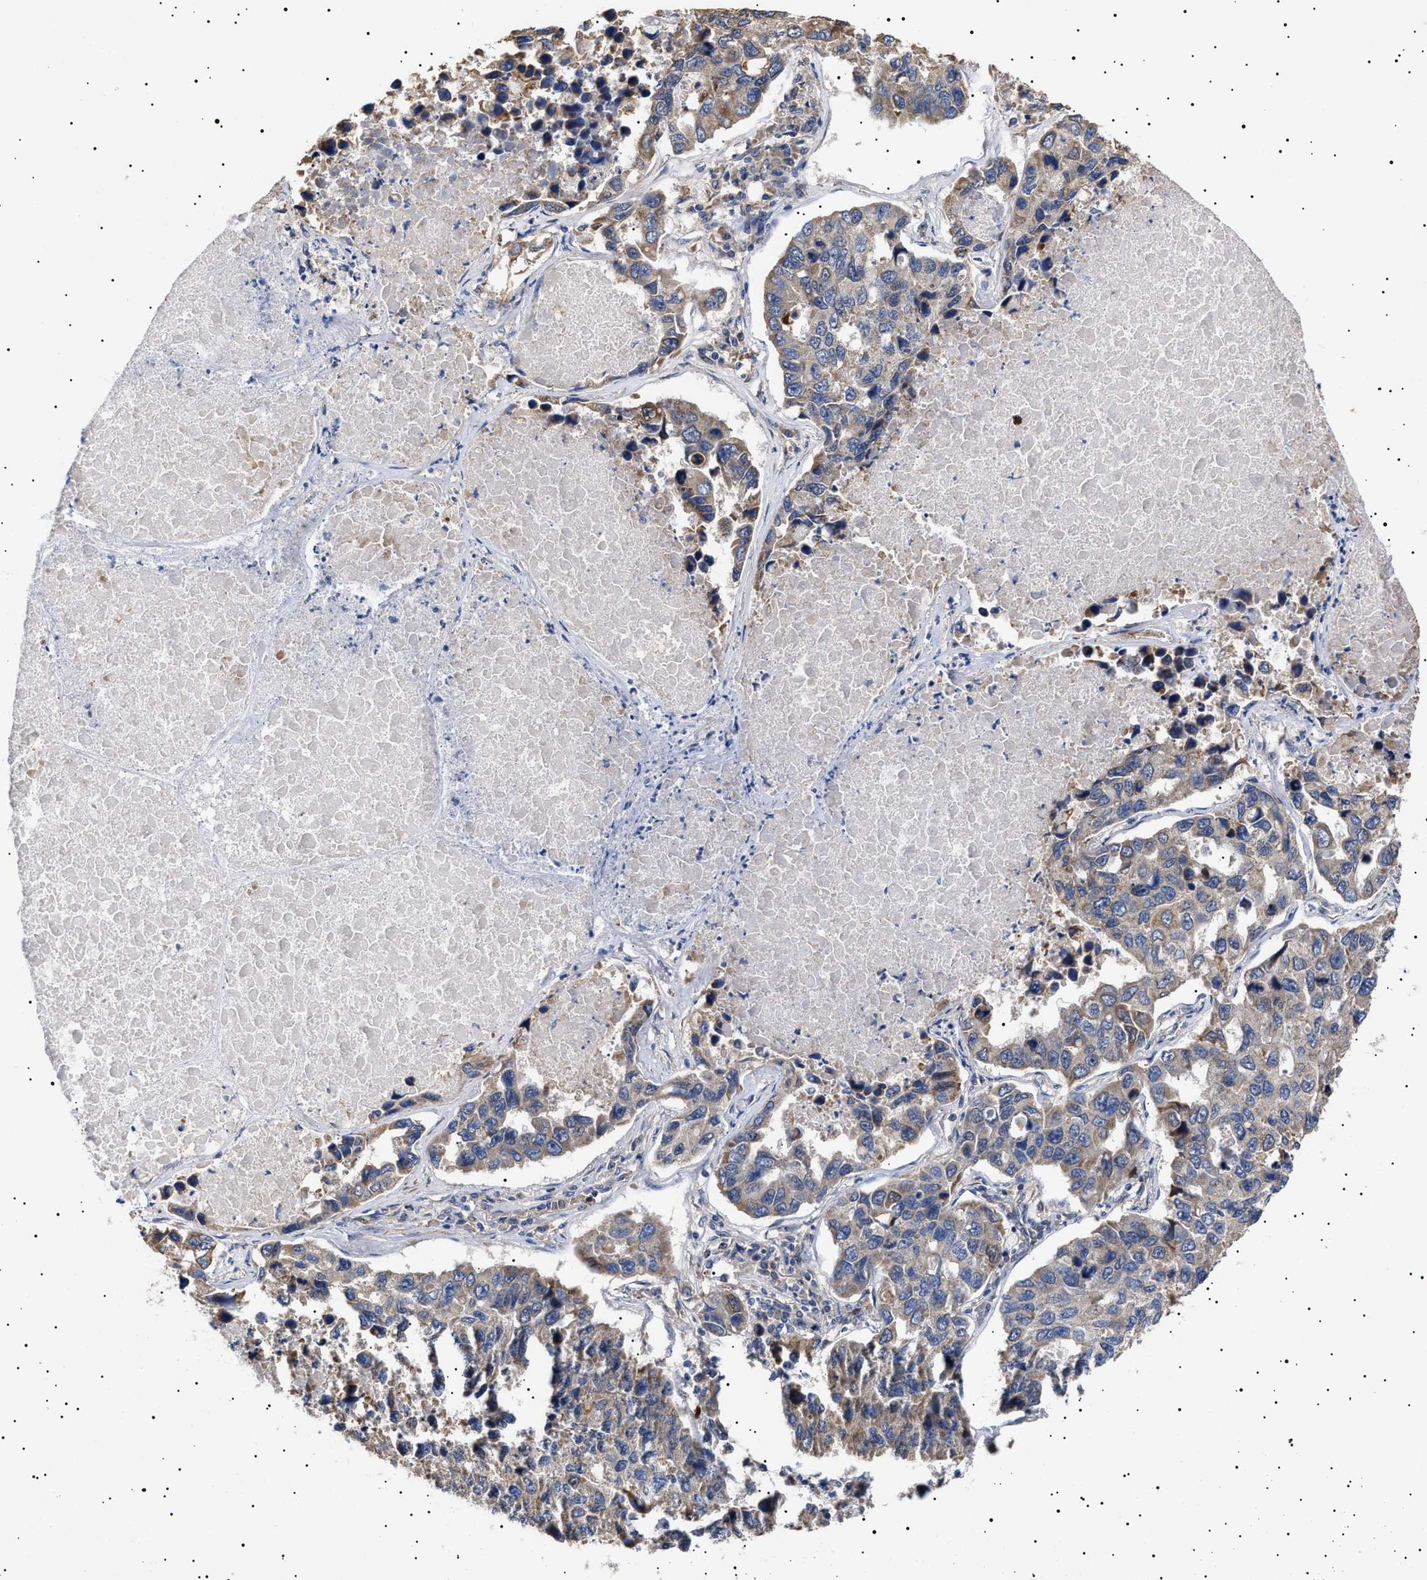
{"staining": {"intensity": "moderate", "quantity": "<25%", "location": "cytoplasmic/membranous"}, "tissue": "lung cancer", "cell_type": "Tumor cells", "image_type": "cancer", "snomed": [{"axis": "morphology", "description": "Adenocarcinoma, NOS"}, {"axis": "topography", "description": "Lung"}], "caption": "Immunohistochemistry (IHC) histopathology image of neoplastic tissue: lung adenocarcinoma stained using IHC reveals low levels of moderate protein expression localized specifically in the cytoplasmic/membranous of tumor cells, appearing as a cytoplasmic/membranous brown color.", "gene": "KRBA1", "patient": {"sex": "male", "age": 64}}